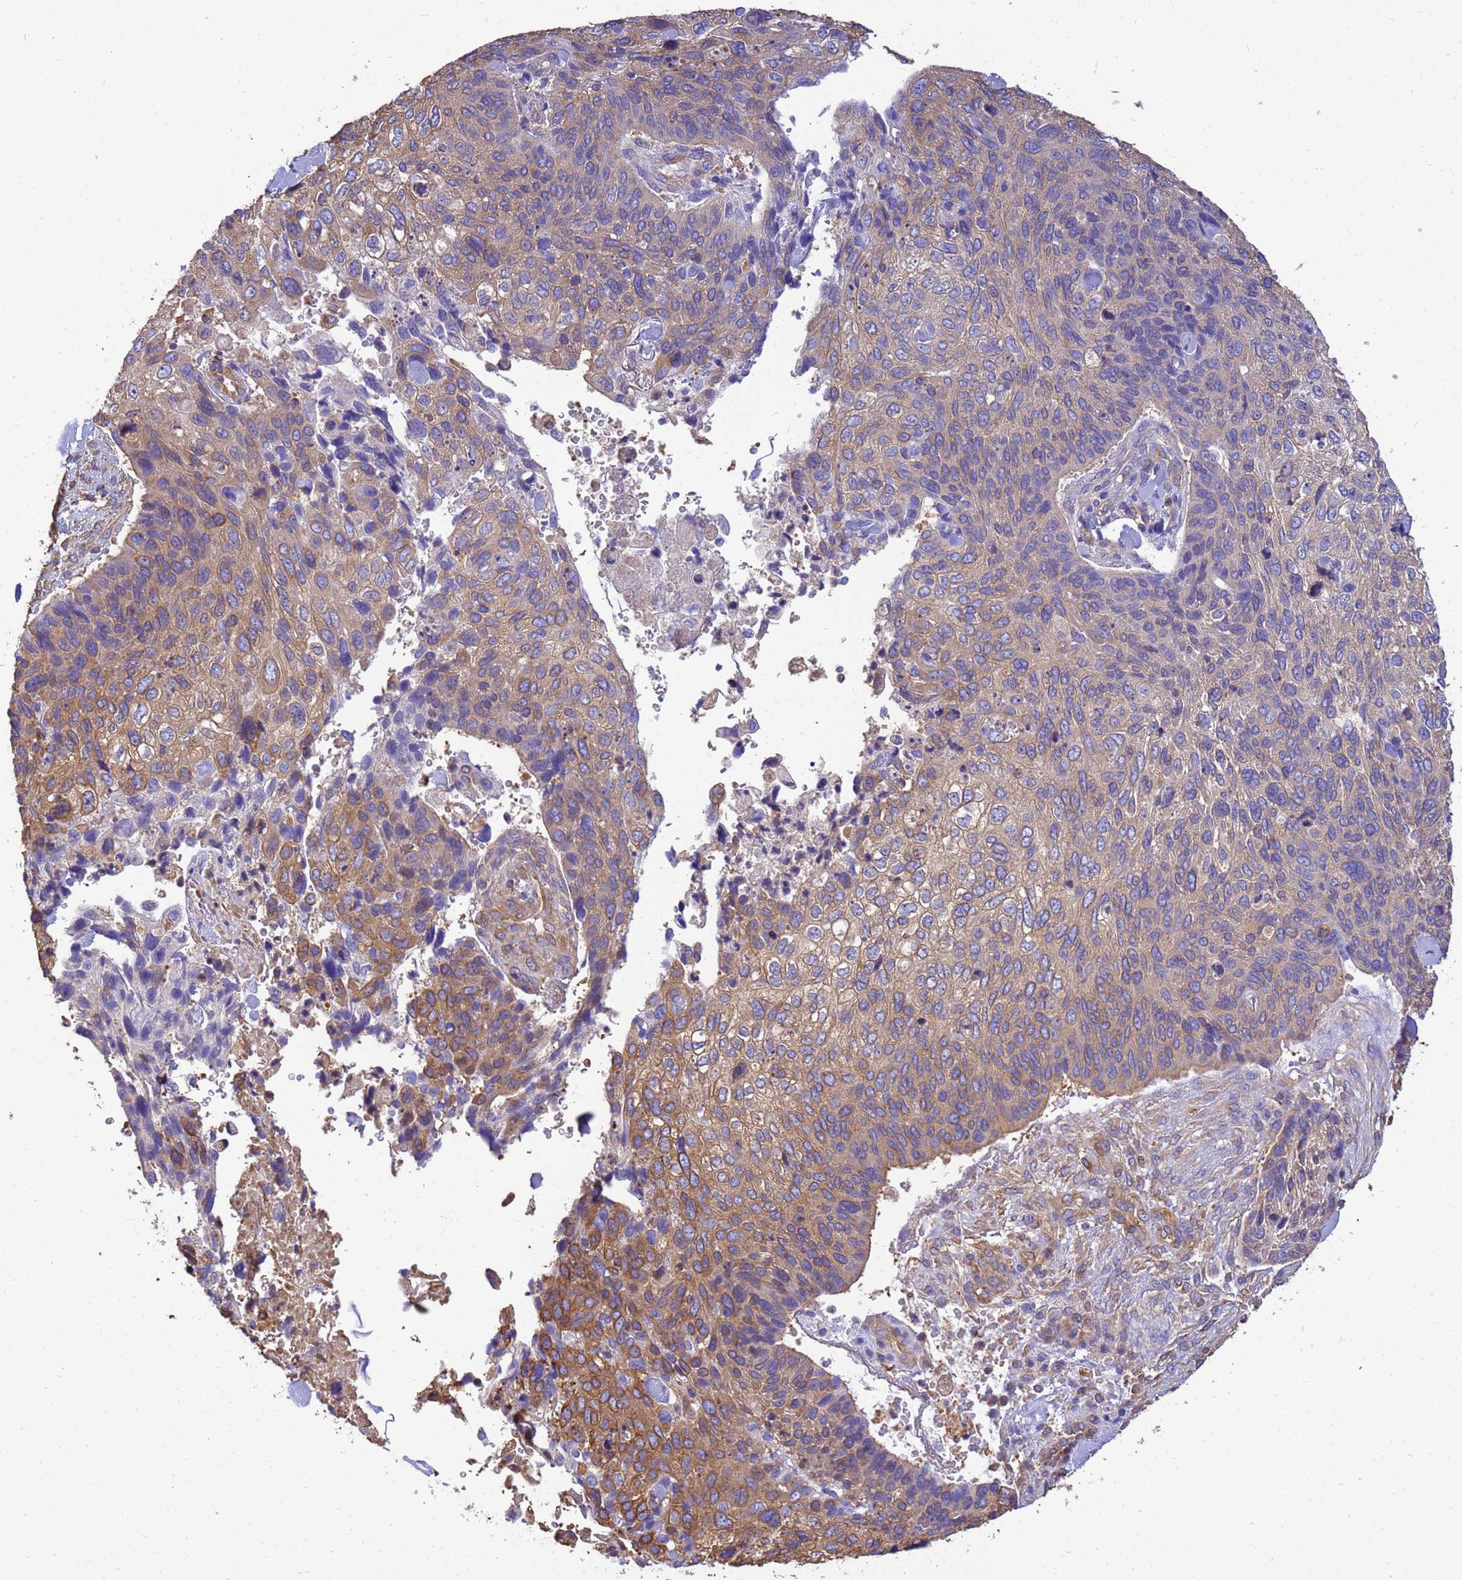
{"staining": {"intensity": "moderate", "quantity": "25%-75%", "location": "cytoplasmic/membranous"}, "tissue": "skin cancer", "cell_type": "Tumor cells", "image_type": "cancer", "snomed": [{"axis": "morphology", "description": "Basal cell carcinoma"}, {"axis": "topography", "description": "Skin"}], "caption": "Protein expression analysis of basal cell carcinoma (skin) displays moderate cytoplasmic/membranous staining in approximately 25%-75% of tumor cells.", "gene": "TUBB1", "patient": {"sex": "female", "age": 74}}